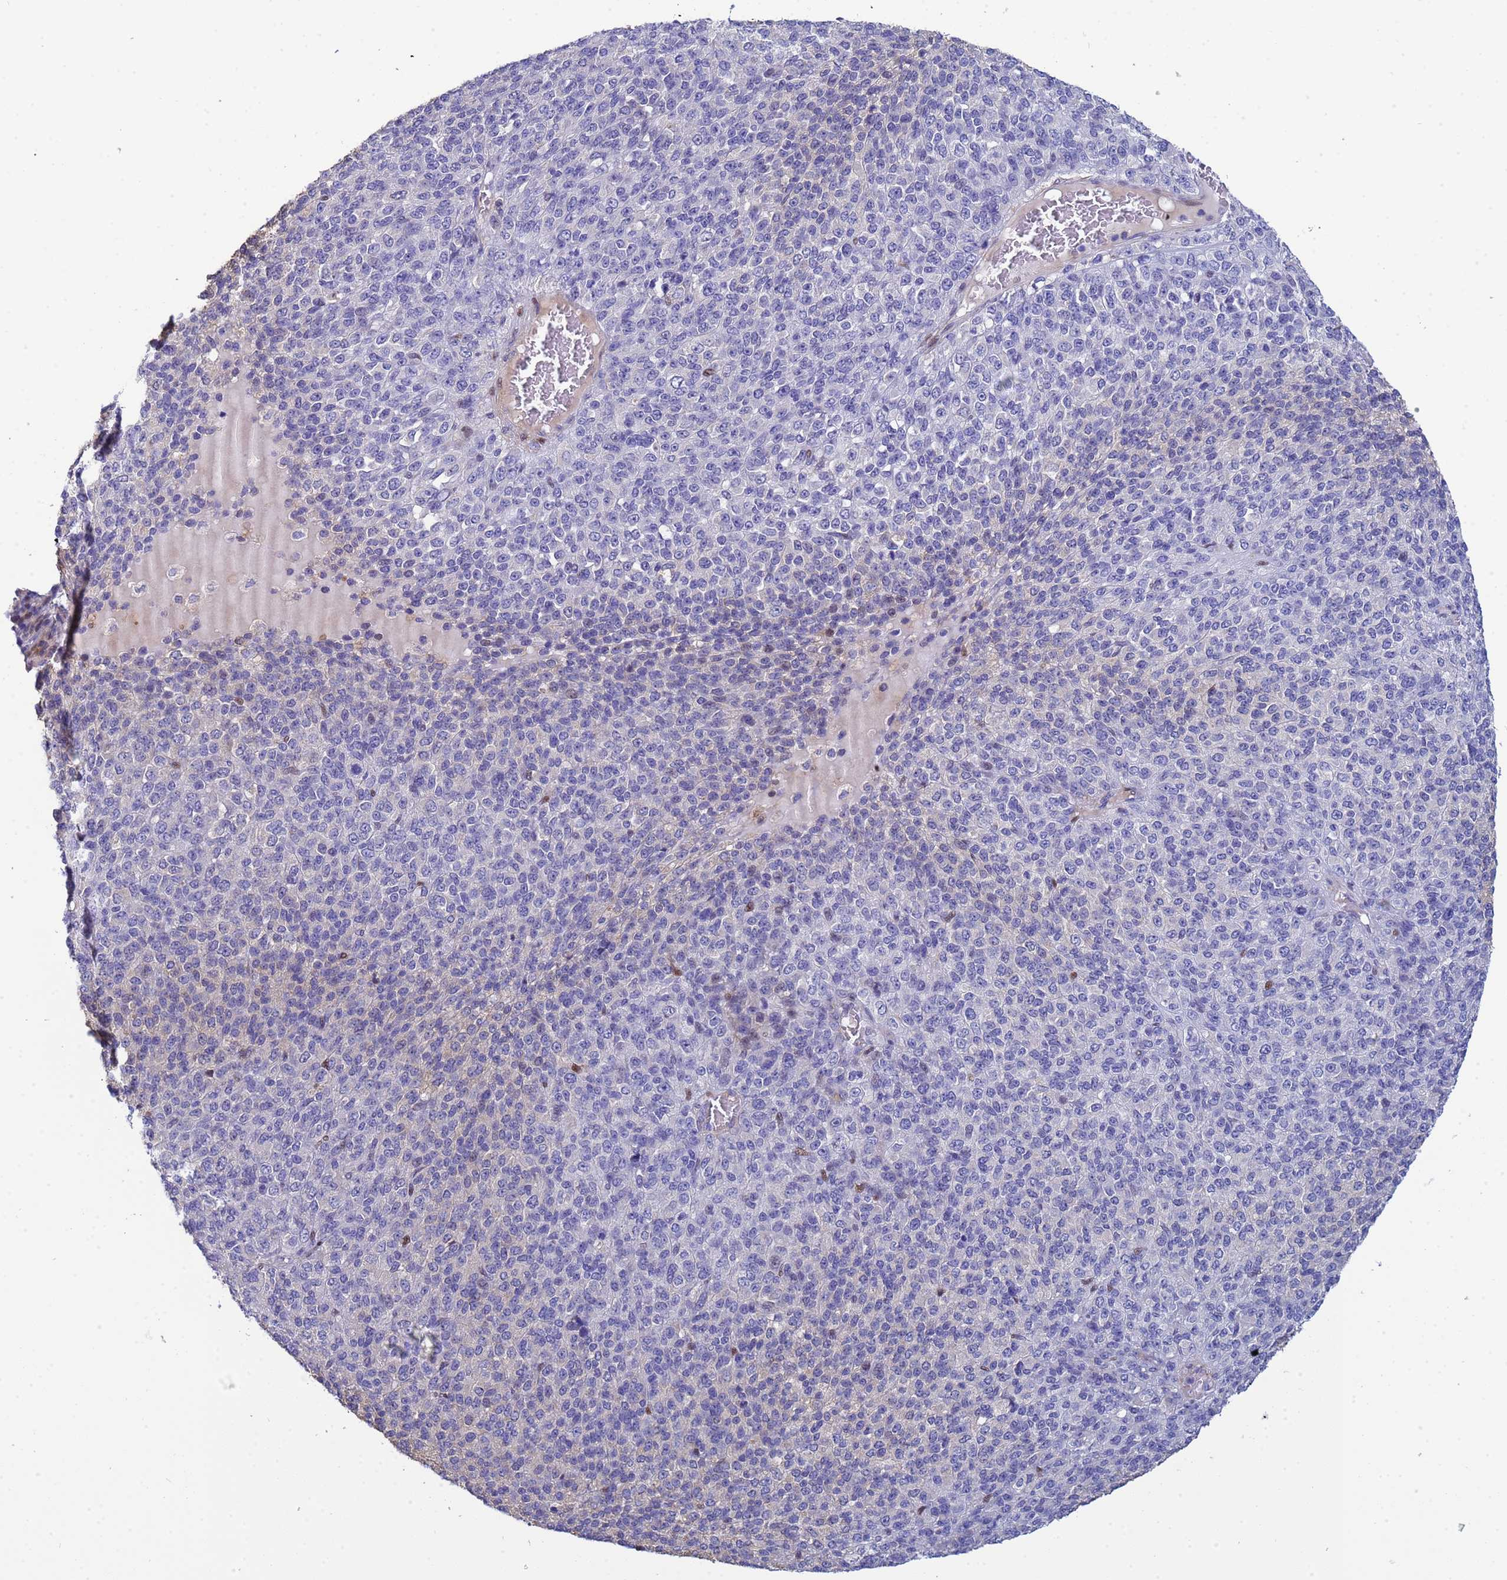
{"staining": {"intensity": "moderate", "quantity": "<25%", "location": "nuclear"}, "tissue": "melanoma", "cell_type": "Tumor cells", "image_type": "cancer", "snomed": [{"axis": "morphology", "description": "Malignant melanoma, Metastatic site"}, {"axis": "topography", "description": "Brain"}], "caption": "Melanoma stained with a brown dye exhibits moderate nuclear positive positivity in approximately <25% of tumor cells.", "gene": "PPP6R1", "patient": {"sex": "female", "age": 56}}